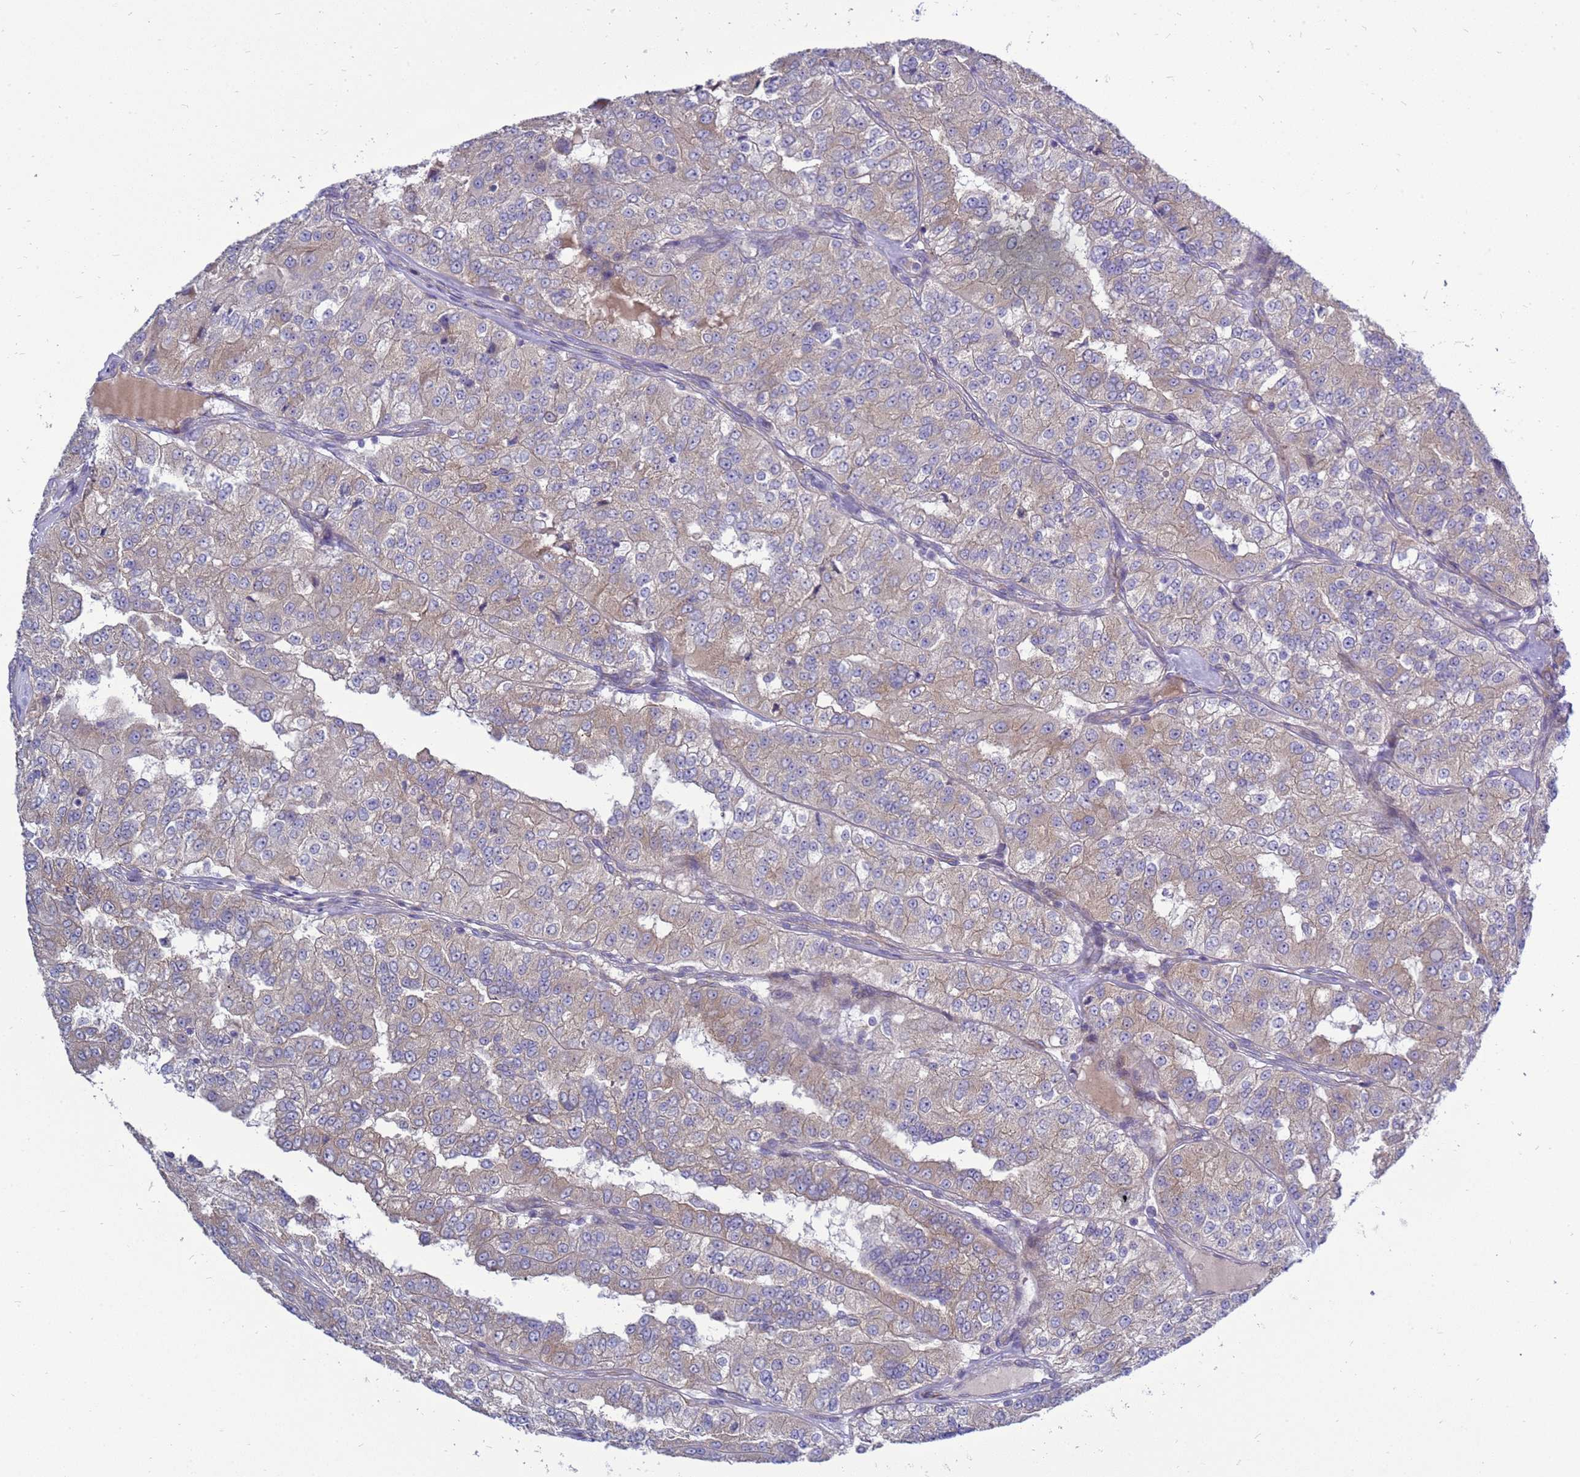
{"staining": {"intensity": "weak", "quantity": "25%-75%", "location": "cytoplasmic/membranous"}, "tissue": "renal cancer", "cell_type": "Tumor cells", "image_type": "cancer", "snomed": [{"axis": "morphology", "description": "Adenocarcinoma, NOS"}, {"axis": "topography", "description": "Kidney"}], "caption": "Immunohistochemistry staining of adenocarcinoma (renal), which reveals low levels of weak cytoplasmic/membranous staining in approximately 25%-75% of tumor cells indicating weak cytoplasmic/membranous protein staining. The staining was performed using DAB (3,3'-diaminobenzidine) (brown) for protein detection and nuclei were counterstained in hematoxylin (blue).", "gene": "MON1B", "patient": {"sex": "female", "age": 63}}